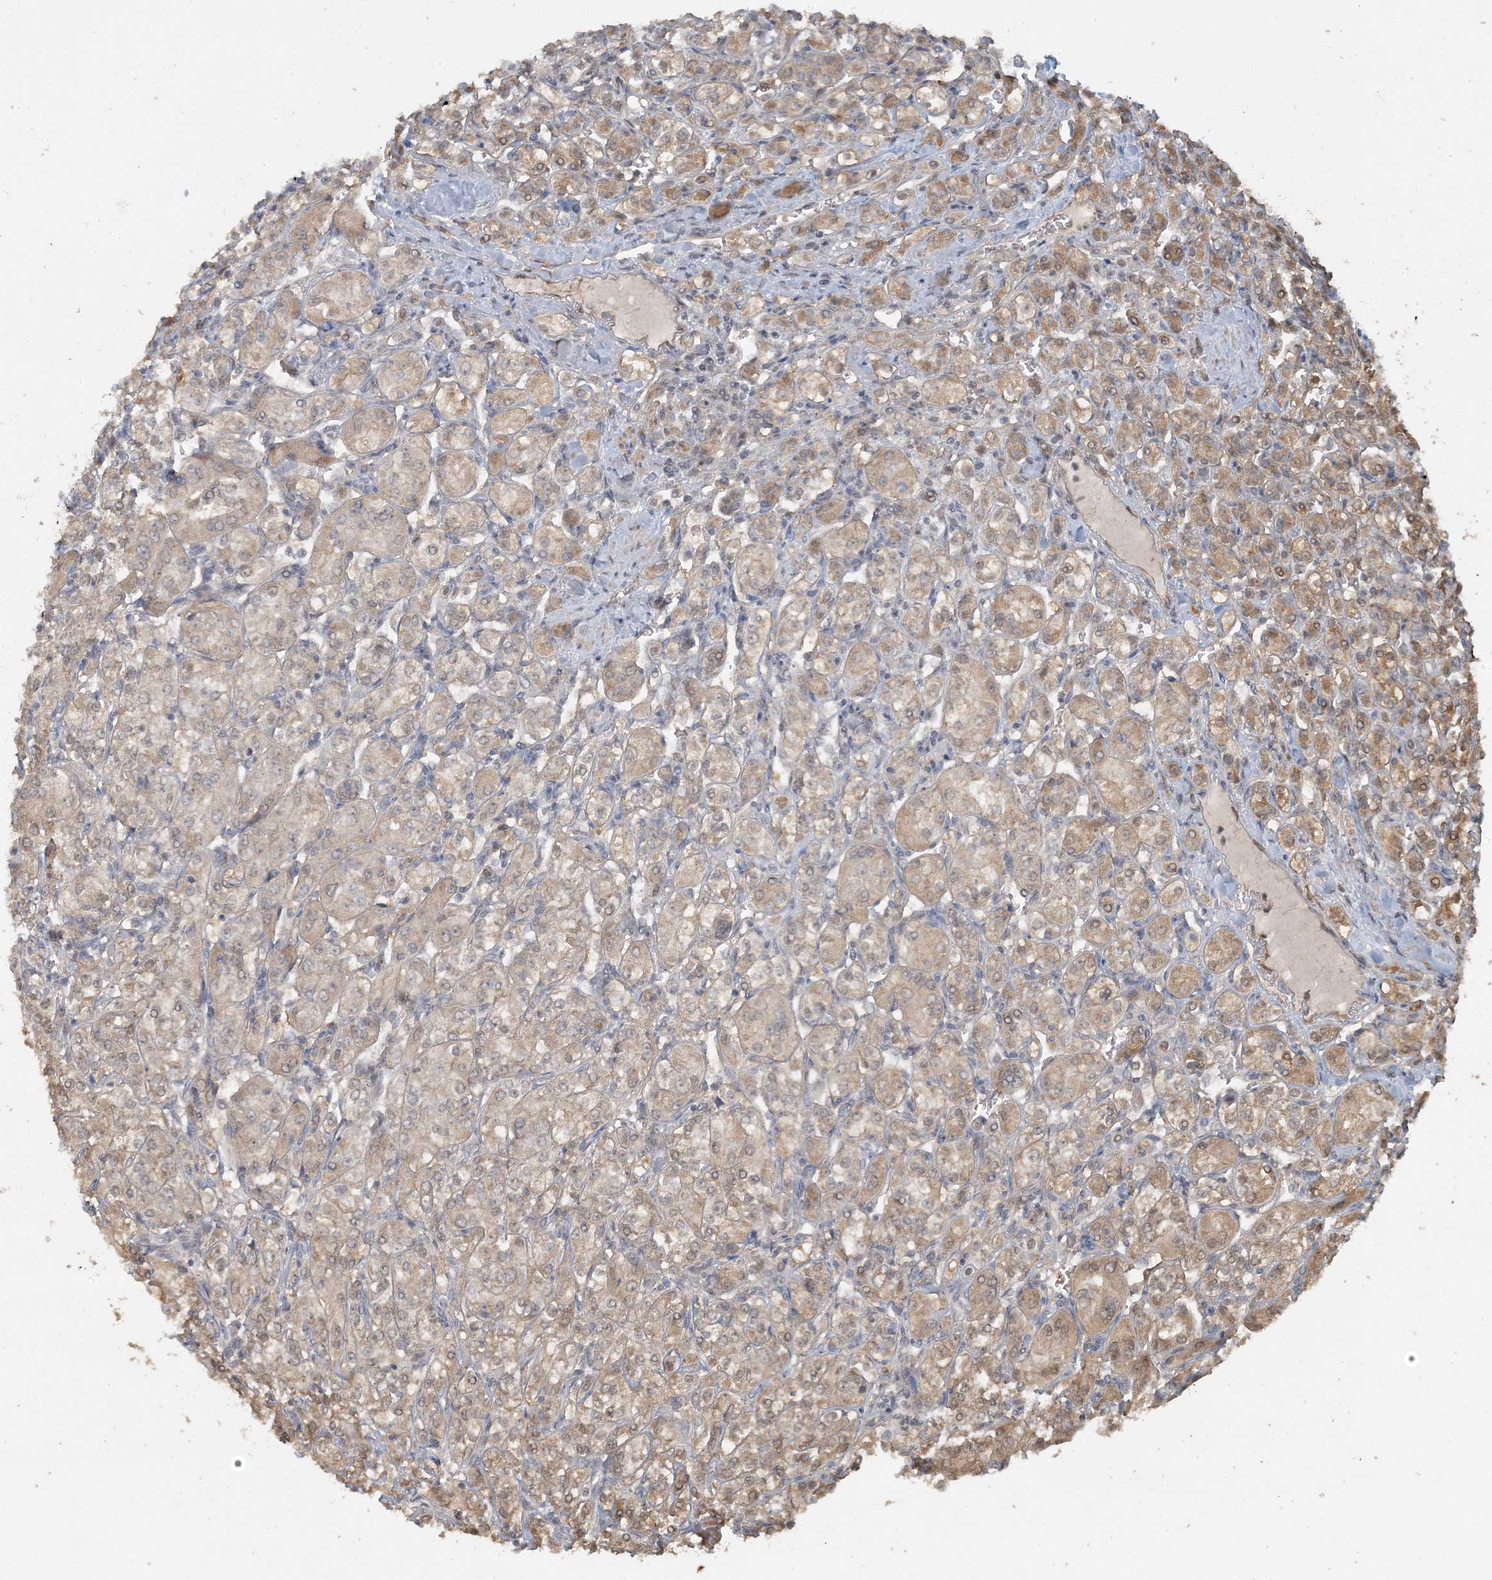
{"staining": {"intensity": "moderate", "quantity": "<25%", "location": "cytoplasmic/membranous"}, "tissue": "renal cancer", "cell_type": "Tumor cells", "image_type": "cancer", "snomed": [{"axis": "morphology", "description": "Adenocarcinoma, NOS"}, {"axis": "topography", "description": "Kidney"}], "caption": "IHC of renal cancer (adenocarcinoma) reveals low levels of moderate cytoplasmic/membranous staining in approximately <25% of tumor cells.", "gene": "AK9", "patient": {"sex": "male", "age": 77}}